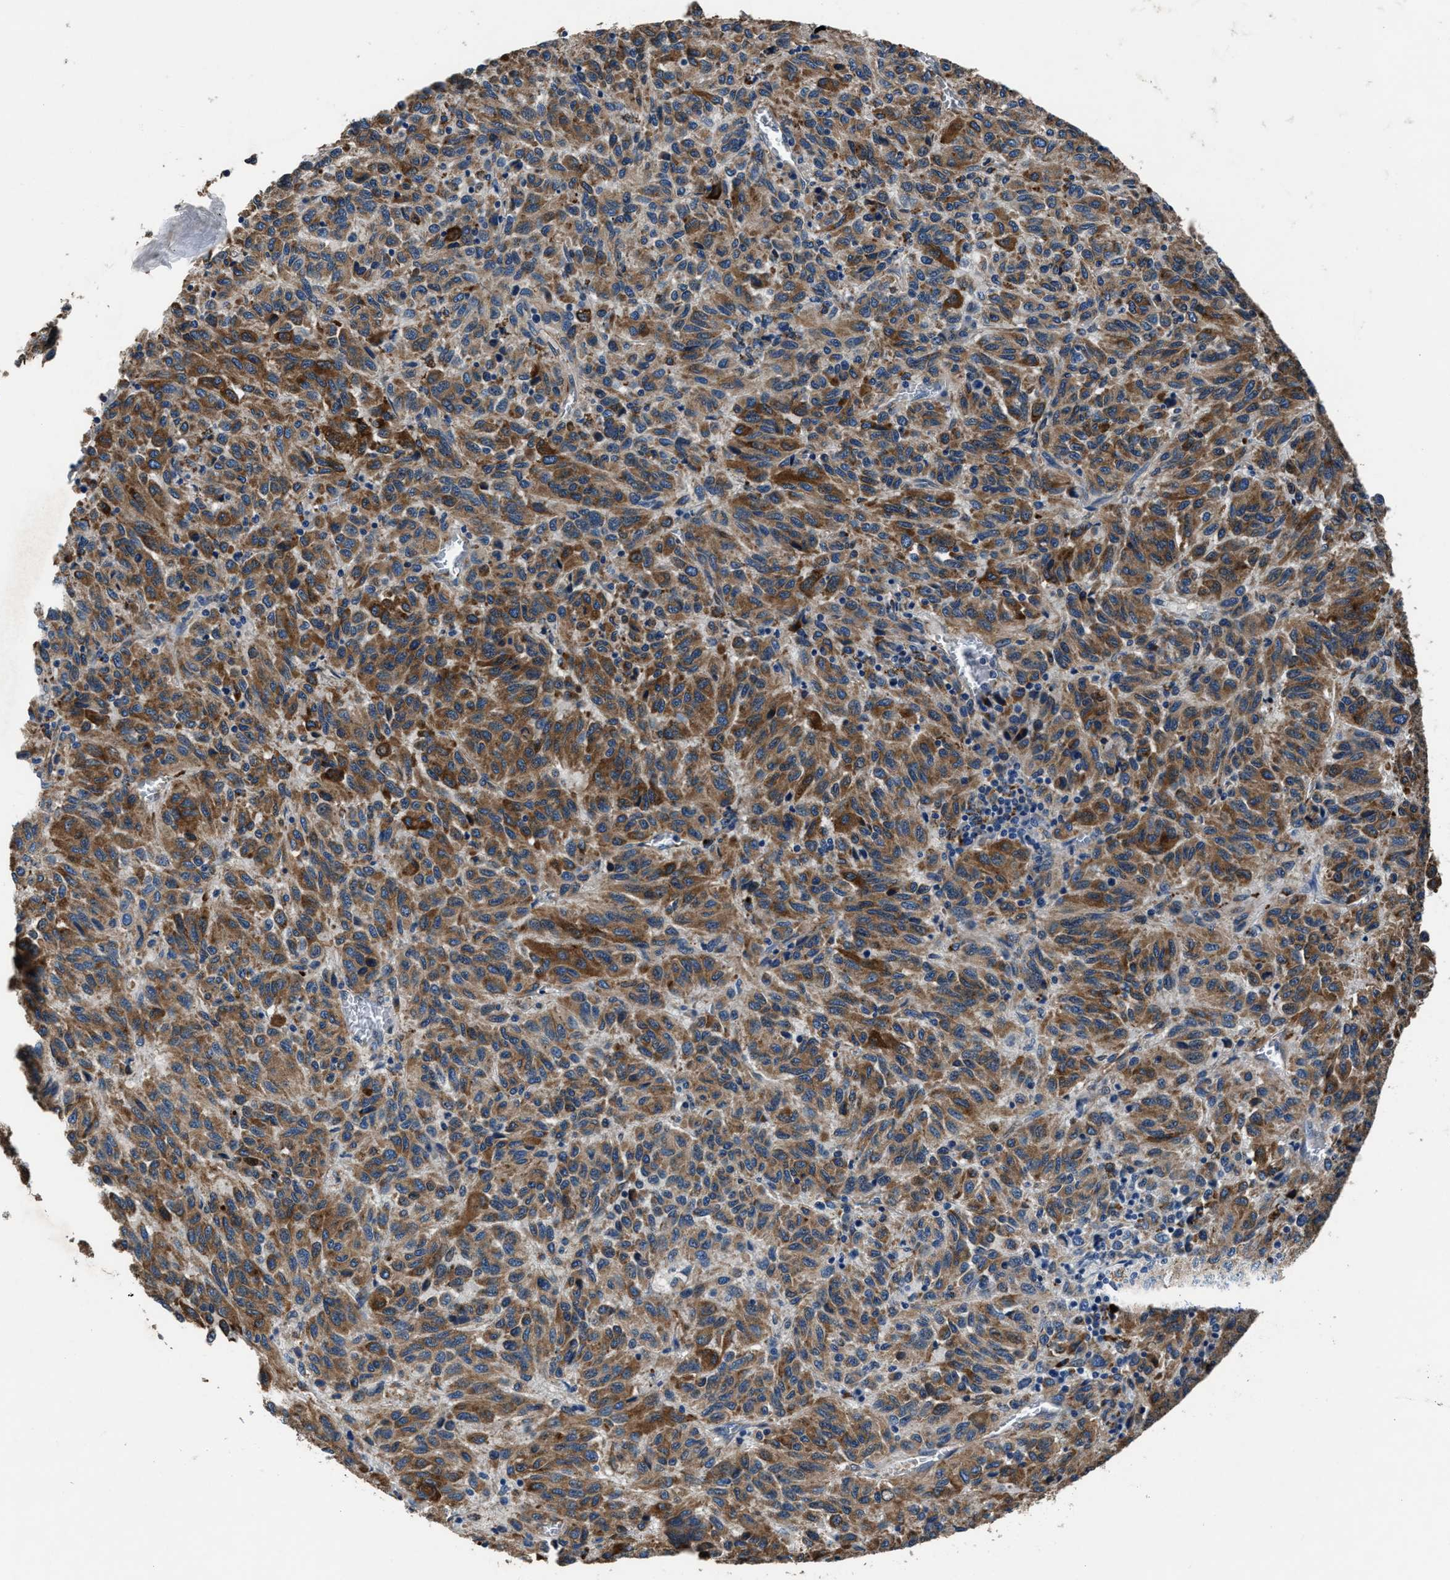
{"staining": {"intensity": "moderate", "quantity": ">75%", "location": "cytoplasmic/membranous"}, "tissue": "melanoma", "cell_type": "Tumor cells", "image_type": "cancer", "snomed": [{"axis": "morphology", "description": "Malignant melanoma, Metastatic site"}, {"axis": "topography", "description": "Lung"}], "caption": "Protein staining demonstrates moderate cytoplasmic/membranous staining in approximately >75% of tumor cells in malignant melanoma (metastatic site).", "gene": "PRTFDC1", "patient": {"sex": "male", "age": 64}}